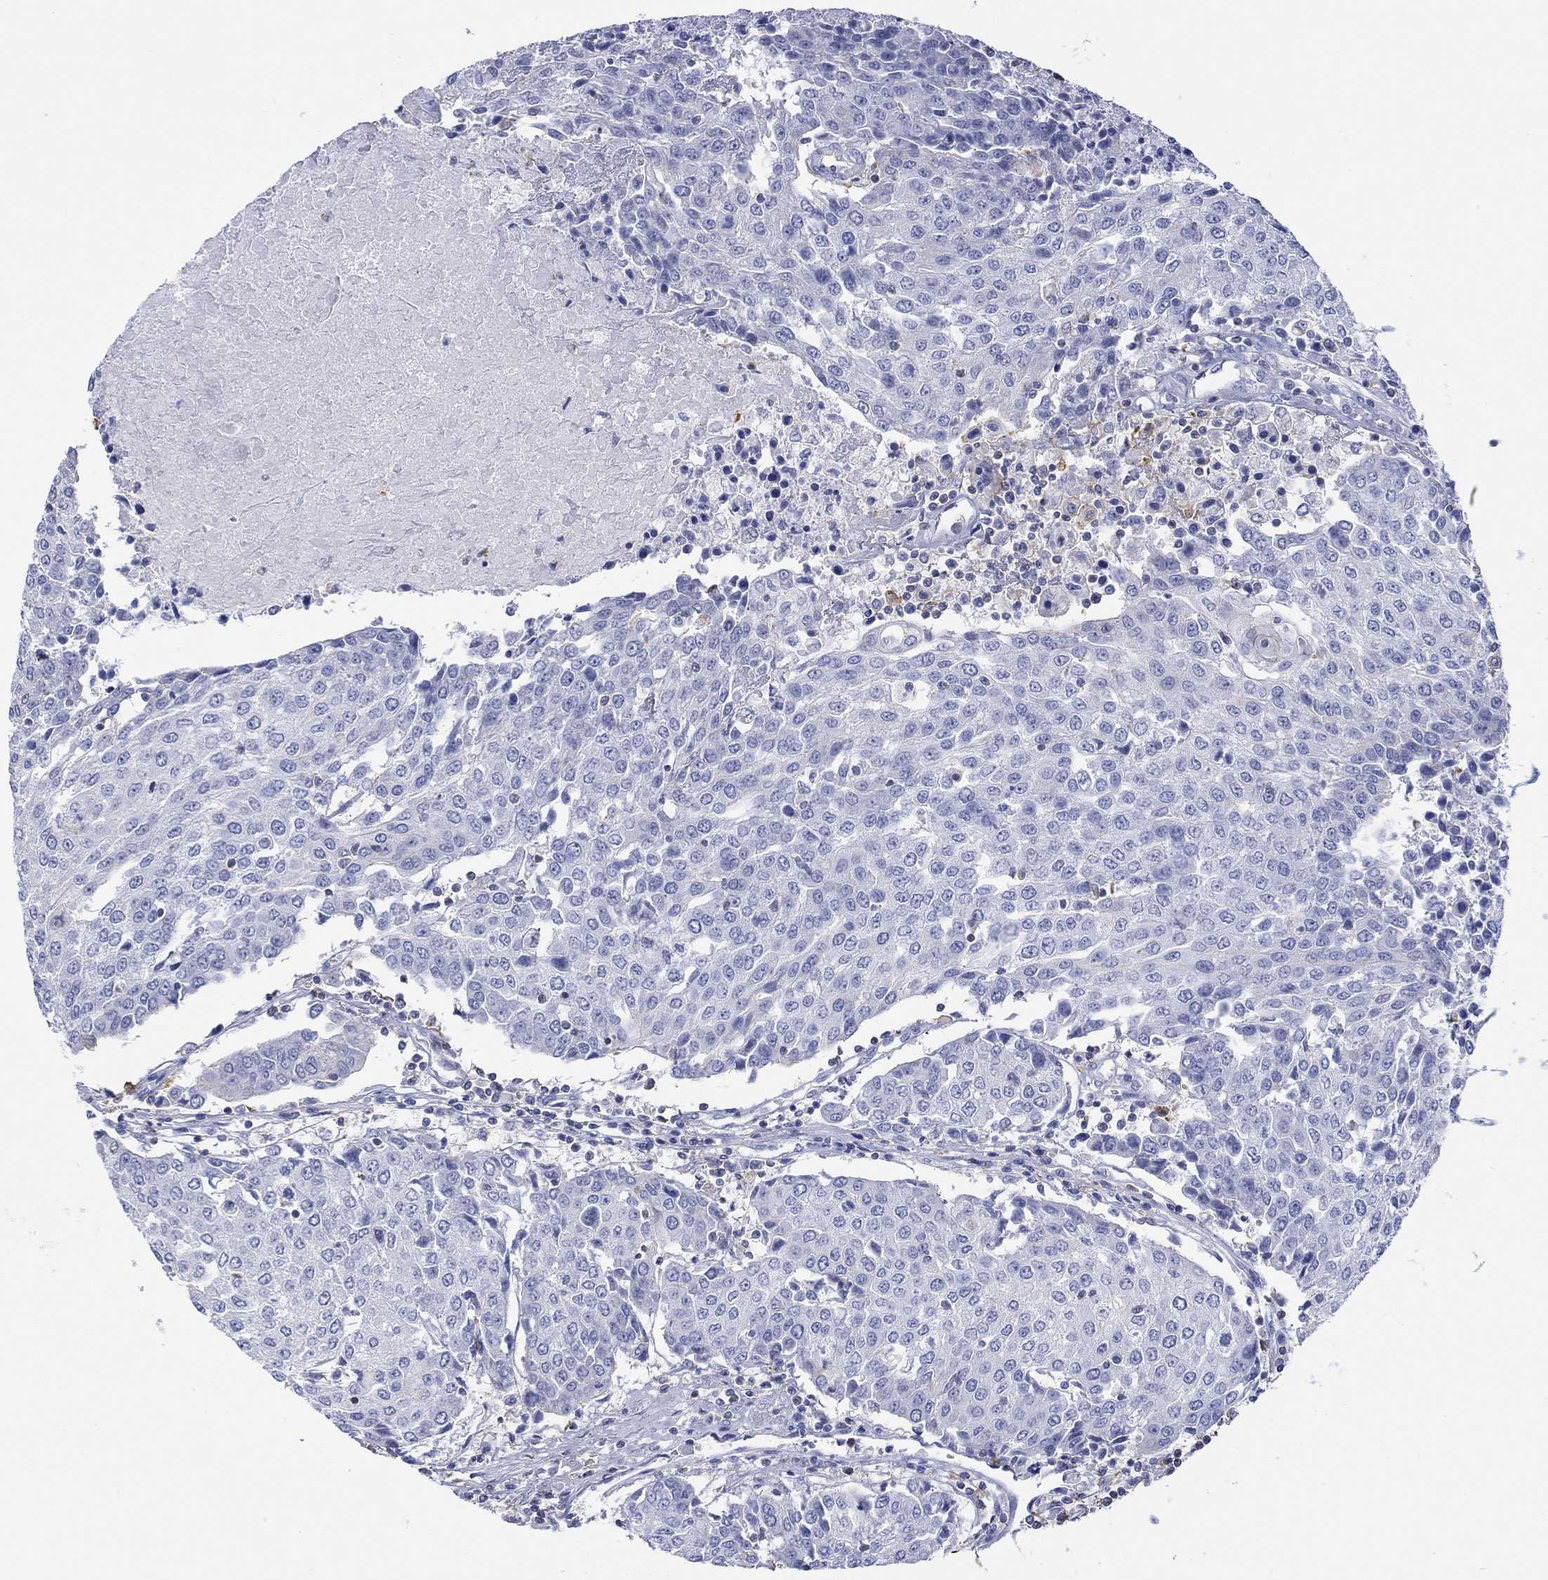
{"staining": {"intensity": "negative", "quantity": "none", "location": "none"}, "tissue": "urothelial cancer", "cell_type": "Tumor cells", "image_type": "cancer", "snomed": [{"axis": "morphology", "description": "Urothelial carcinoma, High grade"}, {"axis": "topography", "description": "Urinary bladder"}], "caption": "Immunohistochemistry of human high-grade urothelial carcinoma exhibits no positivity in tumor cells.", "gene": "PPIL6", "patient": {"sex": "female", "age": 85}}